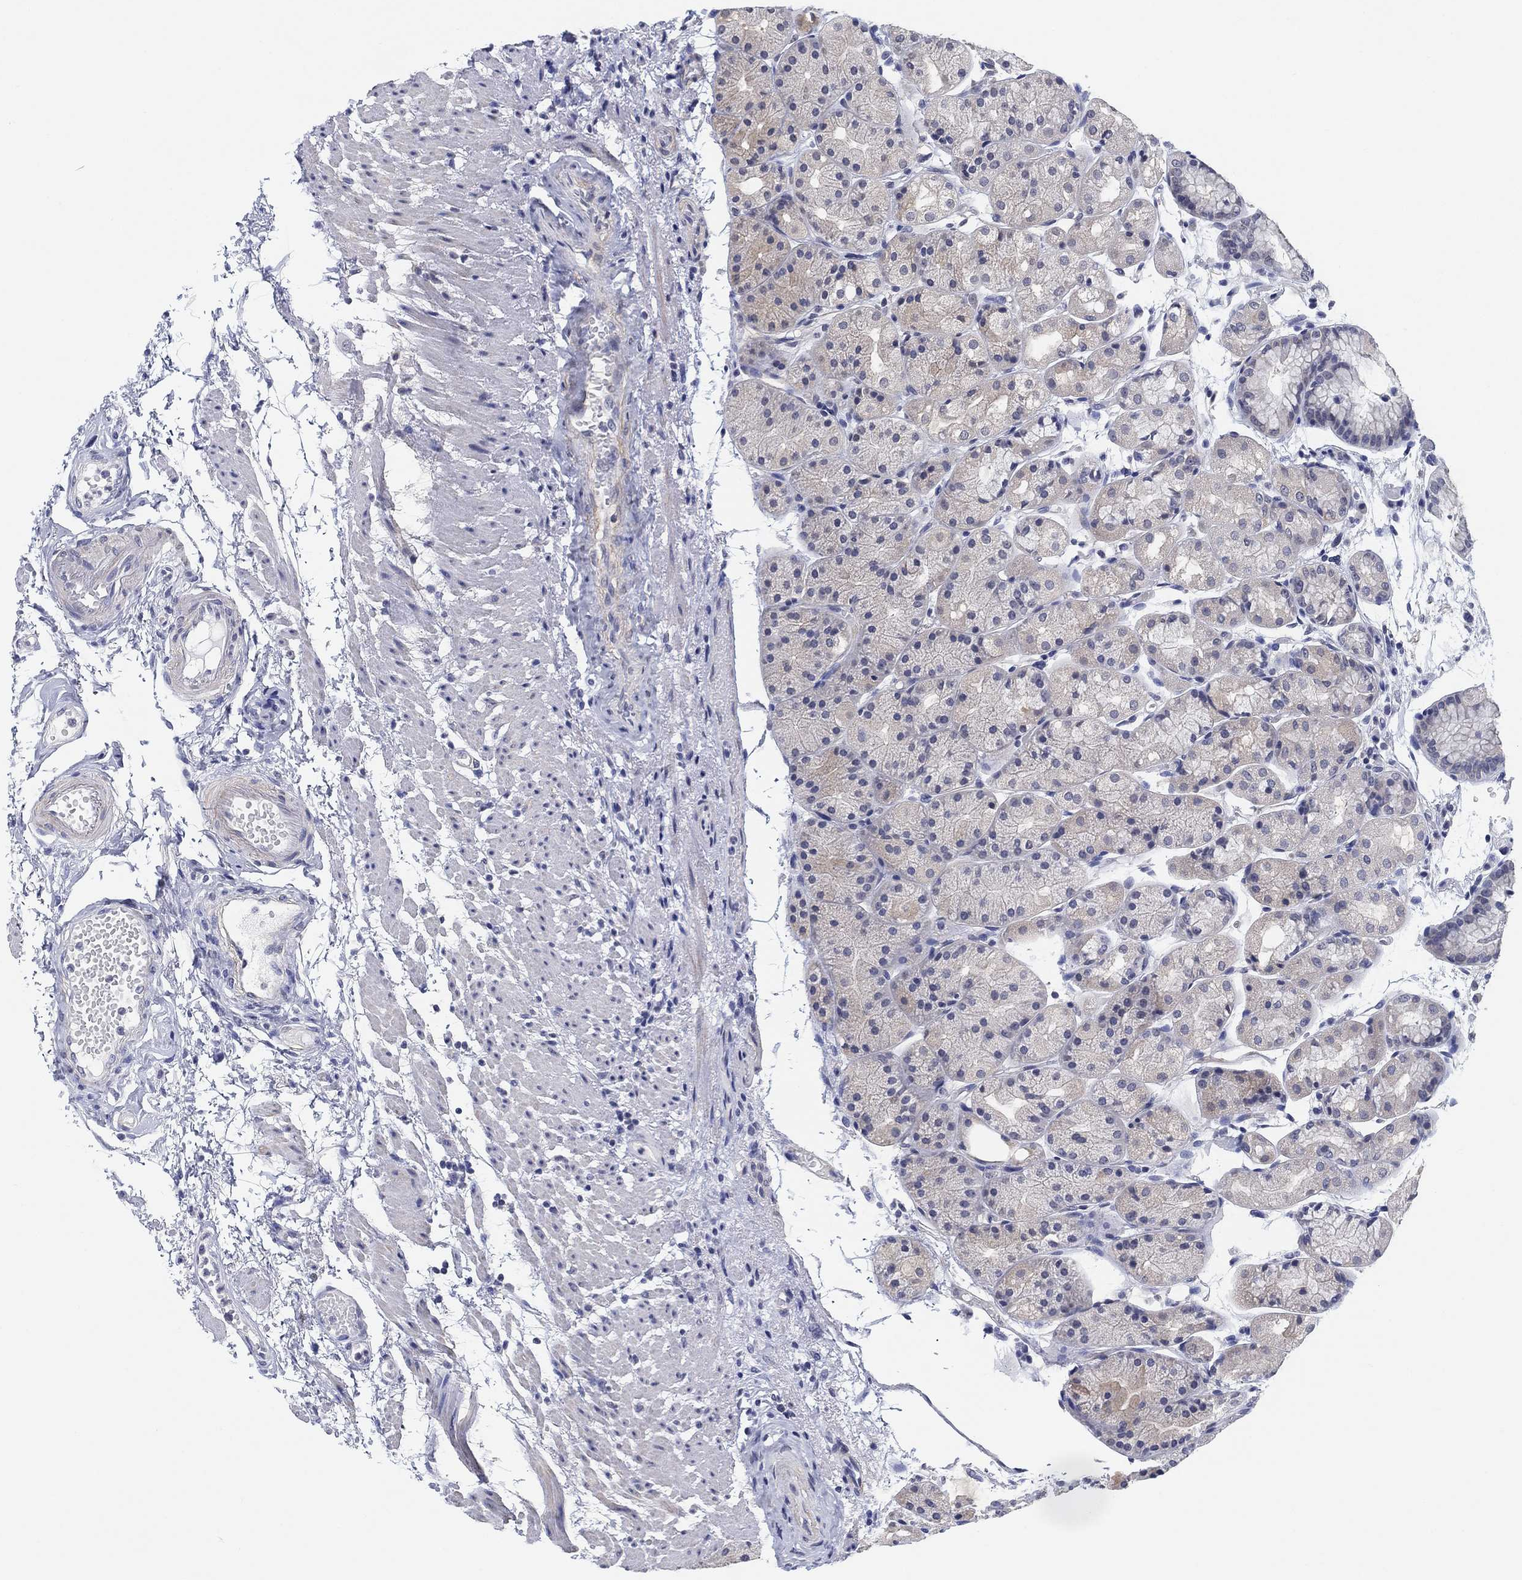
{"staining": {"intensity": "negative", "quantity": "none", "location": "none"}, "tissue": "stomach", "cell_type": "Glandular cells", "image_type": "normal", "snomed": [{"axis": "morphology", "description": "Normal tissue, NOS"}, {"axis": "topography", "description": "Stomach, upper"}], "caption": "IHC of unremarkable human stomach exhibits no positivity in glandular cells.", "gene": "OTUB2", "patient": {"sex": "male", "age": 72}}